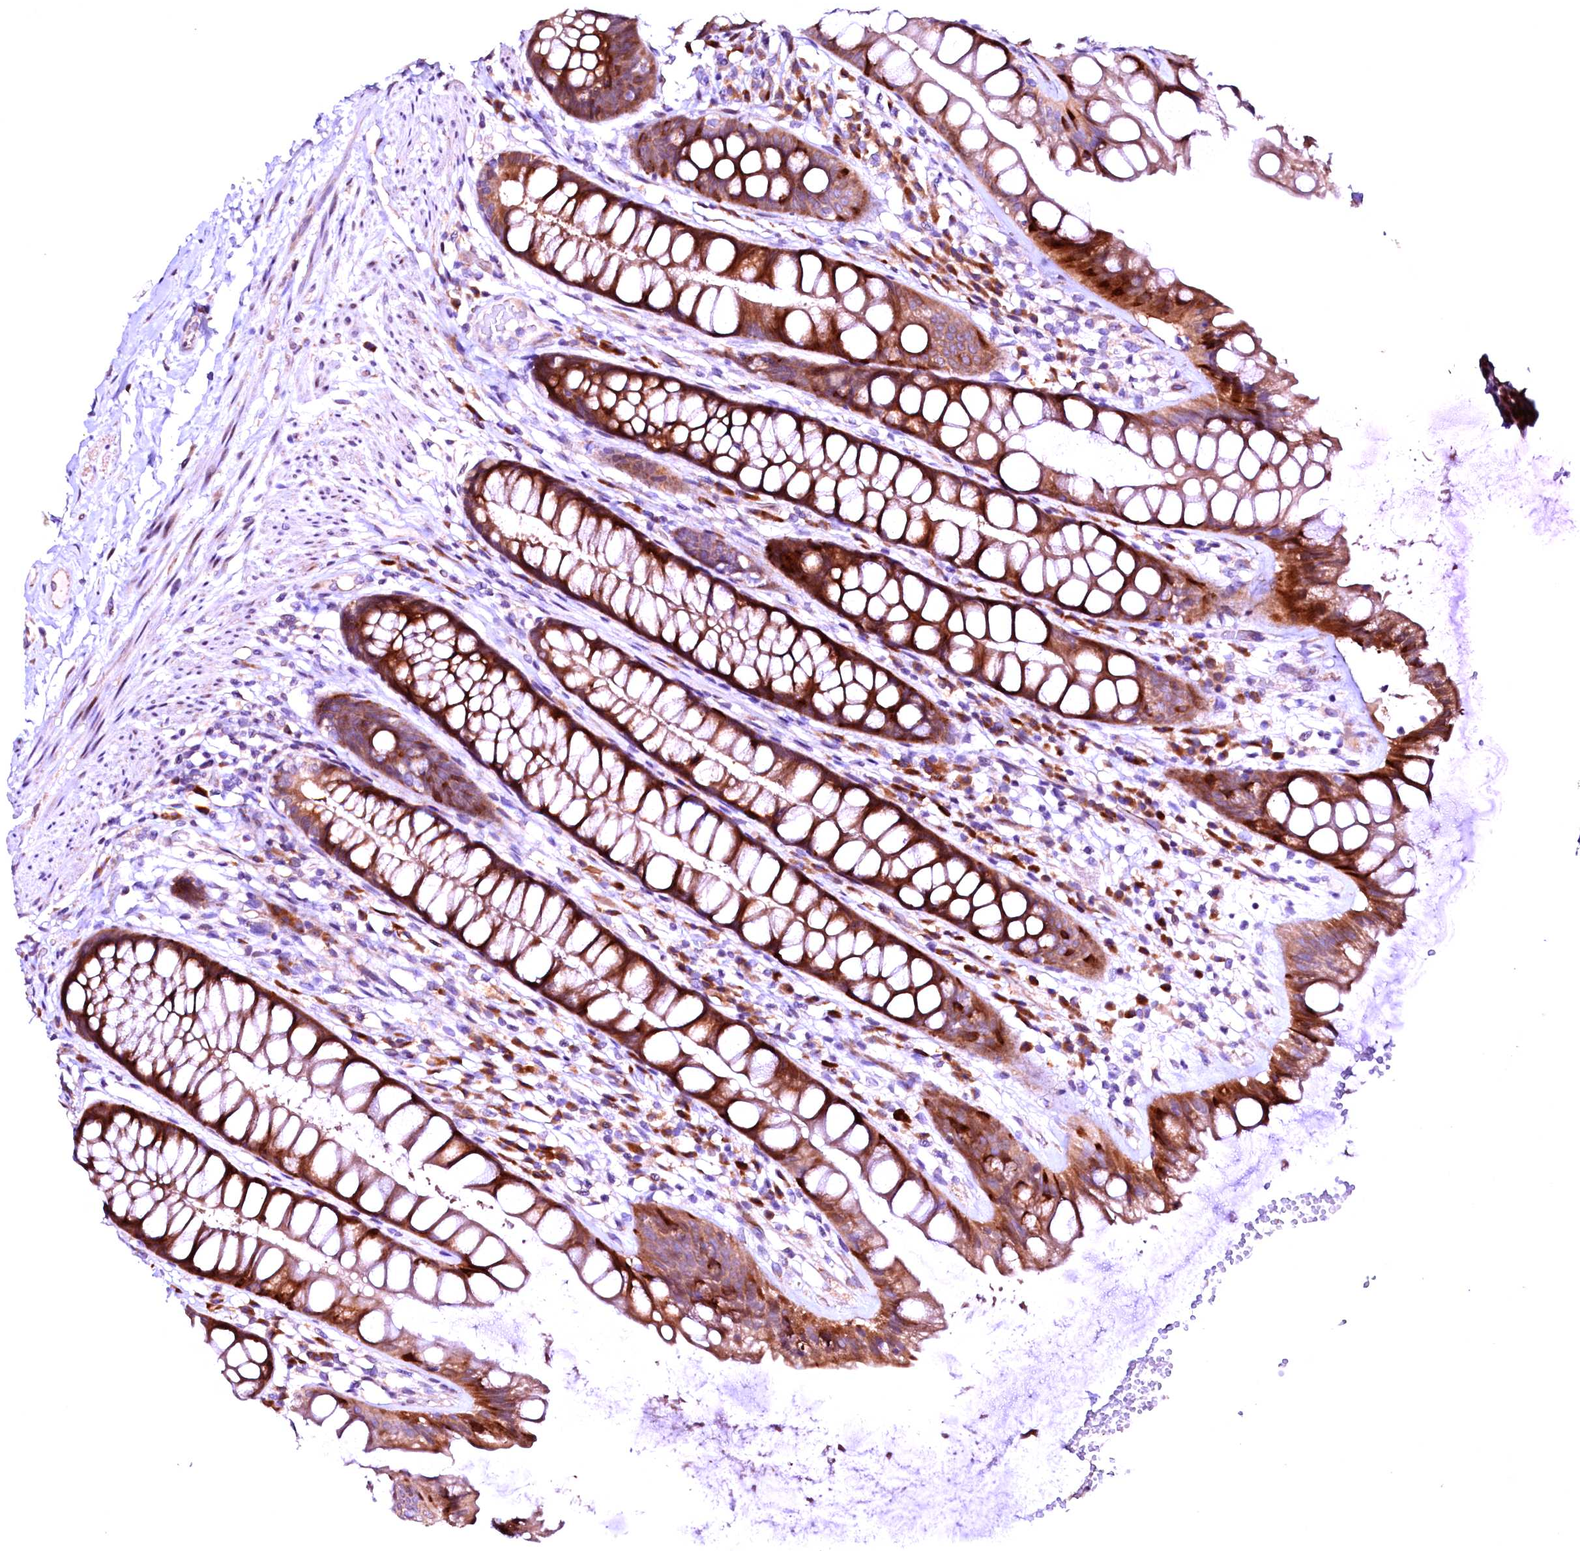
{"staining": {"intensity": "strong", "quantity": "25%-75%", "location": "cytoplasmic/membranous"}, "tissue": "rectum", "cell_type": "Glandular cells", "image_type": "normal", "snomed": [{"axis": "morphology", "description": "Normal tissue, NOS"}, {"axis": "topography", "description": "Rectum"}], "caption": "Strong cytoplasmic/membranous expression for a protein is appreciated in about 25%-75% of glandular cells of benign rectum using IHC.", "gene": "RPUSD2", "patient": {"sex": "male", "age": 74}}